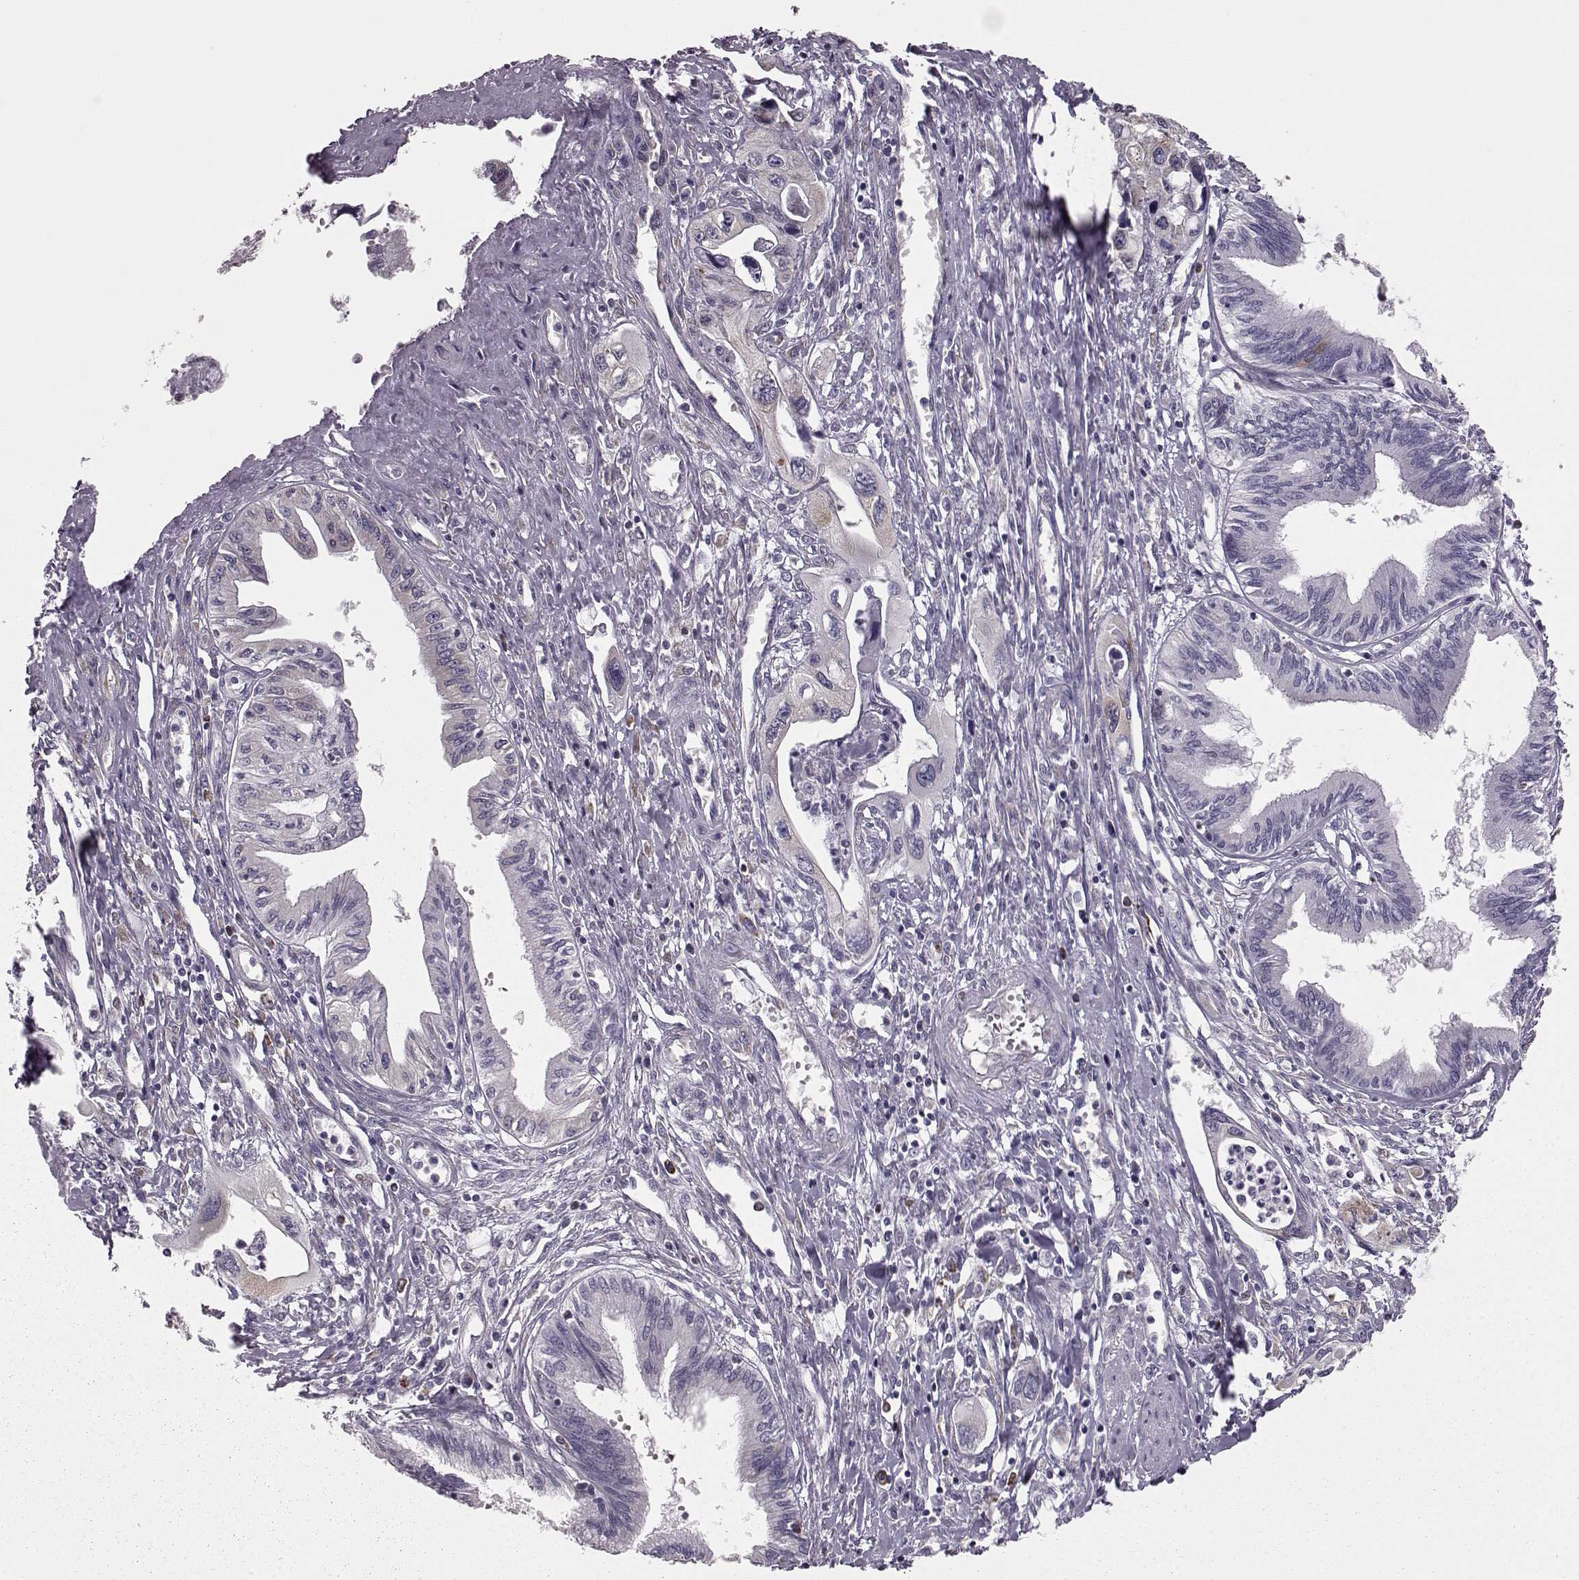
{"staining": {"intensity": "negative", "quantity": "none", "location": "none"}, "tissue": "pancreatic cancer", "cell_type": "Tumor cells", "image_type": "cancer", "snomed": [{"axis": "morphology", "description": "Adenocarcinoma, NOS"}, {"axis": "topography", "description": "Pancreas"}], "caption": "This is an immunohistochemistry histopathology image of adenocarcinoma (pancreatic). There is no staining in tumor cells.", "gene": "ELOVL5", "patient": {"sex": "male", "age": 60}}